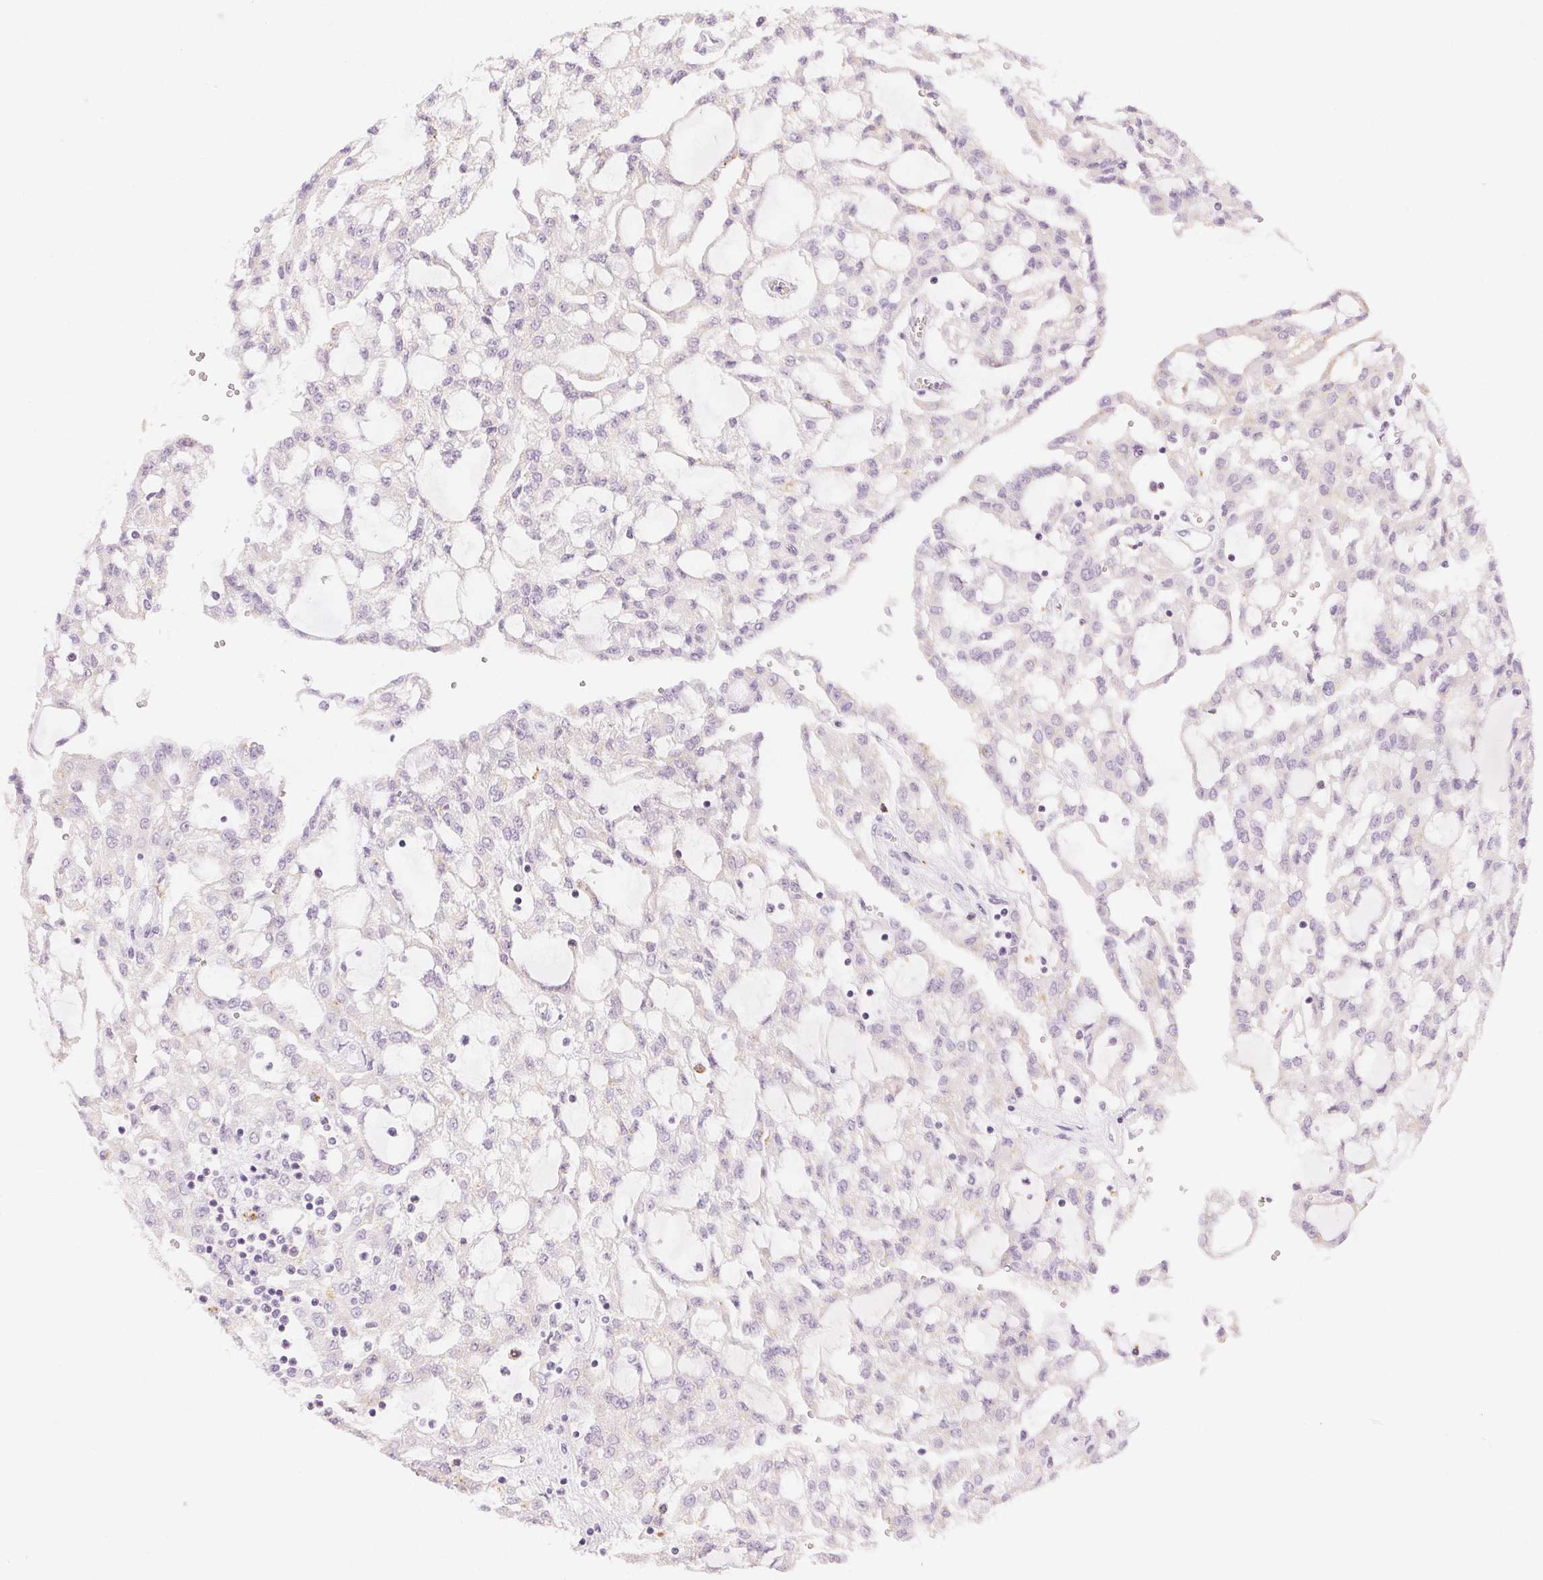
{"staining": {"intensity": "negative", "quantity": "none", "location": "none"}, "tissue": "renal cancer", "cell_type": "Tumor cells", "image_type": "cancer", "snomed": [{"axis": "morphology", "description": "Adenocarcinoma, NOS"}, {"axis": "topography", "description": "Kidney"}], "caption": "DAB (3,3'-diaminobenzidine) immunohistochemical staining of human renal cancer (adenocarcinoma) shows no significant positivity in tumor cells.", "gene": "SLC5A2", "patient": {"sex": "male", "age": 63}}